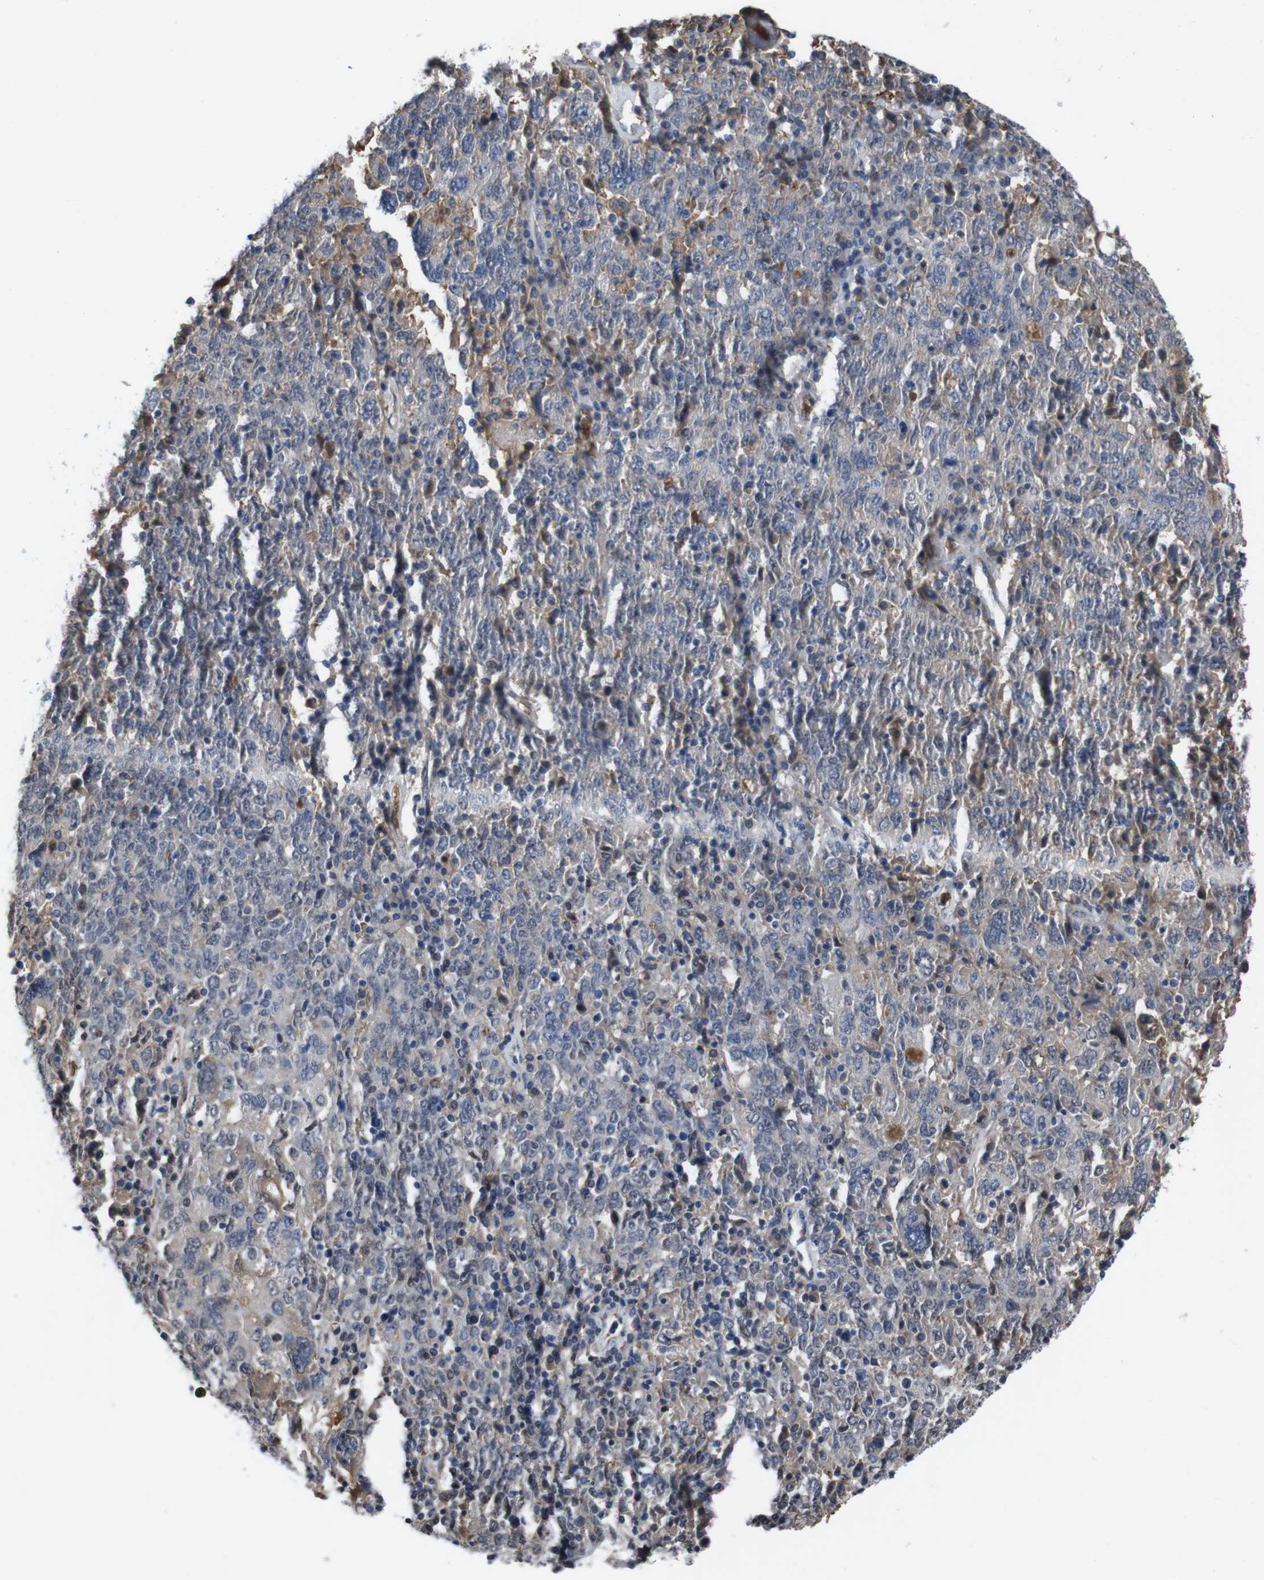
{"staining": {"intensity": "weak", "quantity": "<25%", "location": "cytoplasmic/membranous"}, "tissue": "ovarian cancer", "cell_type": "Tumor cells", "image_type": "cancer", "snomed": [{"axis": "morphology", "description": "Carcinoma, endometroid"}, {"axis": "topography", "description": "Ovary"}], "caption": "An immunohistochemistry histopathology image of ovarian cancer is shown. There is no staining in tumor cells of ovarian cancer.", "gene": "SPTB", "patient": {"sex": "female", "age": 62}}